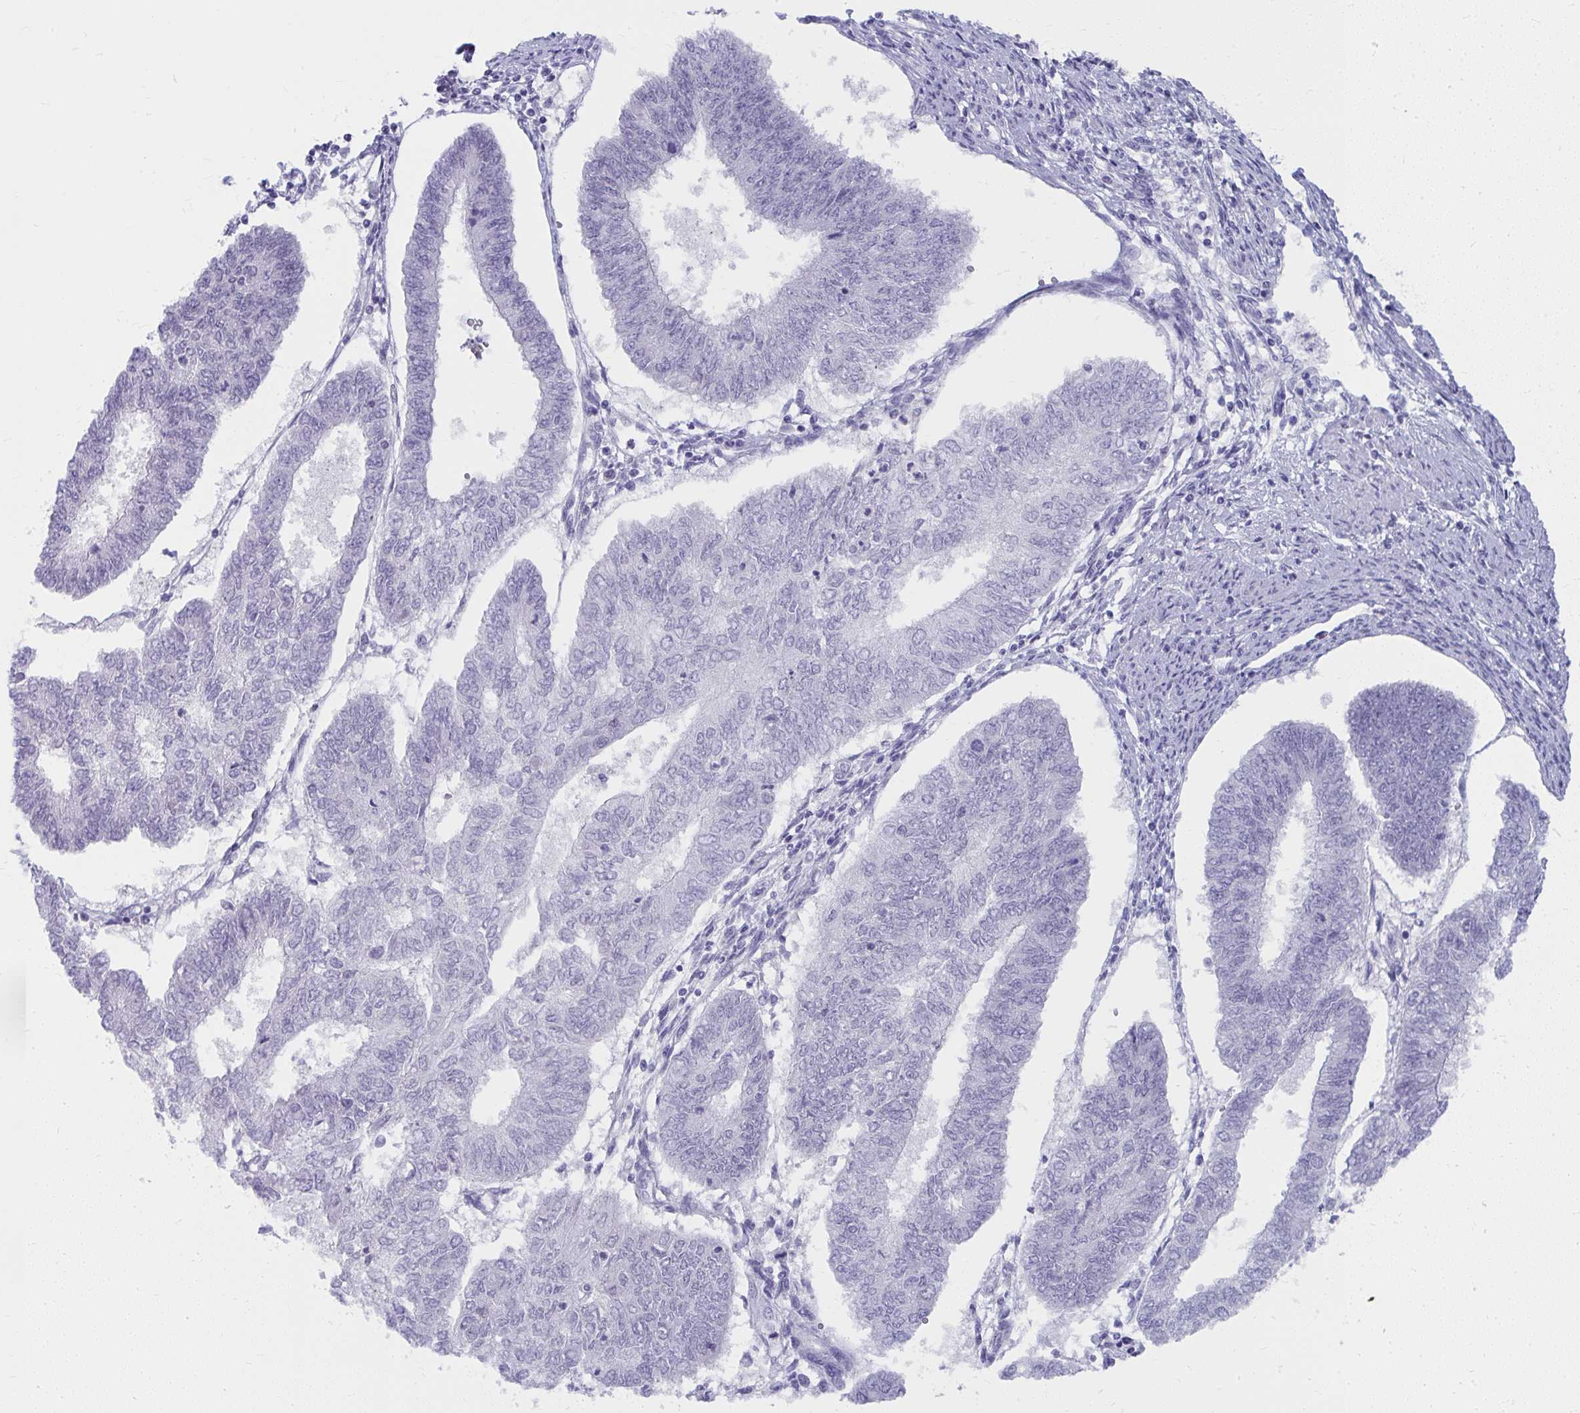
{"staining": {"intensity": "negative", "quantity": "none", "location": "none"}, "tissue": "endometrial cancer", "cell_type": "Tumor cells", "image_type": "cancer", "snomed": [{"axis": "morphology", "description": "Adenocarcinoma, NOS"}, {"axis": "topography", "description": "Endometrium"}], "caption": "IHC histopathology image of neoplastic tissue: human endometrial adenocarcinoma stained with DAB (3,3'-diaminobenzidine) shows no significant protein expression in tumor cells.", "gene": "UGT3A2", "patient": {"sex": "female", "age": 68}}